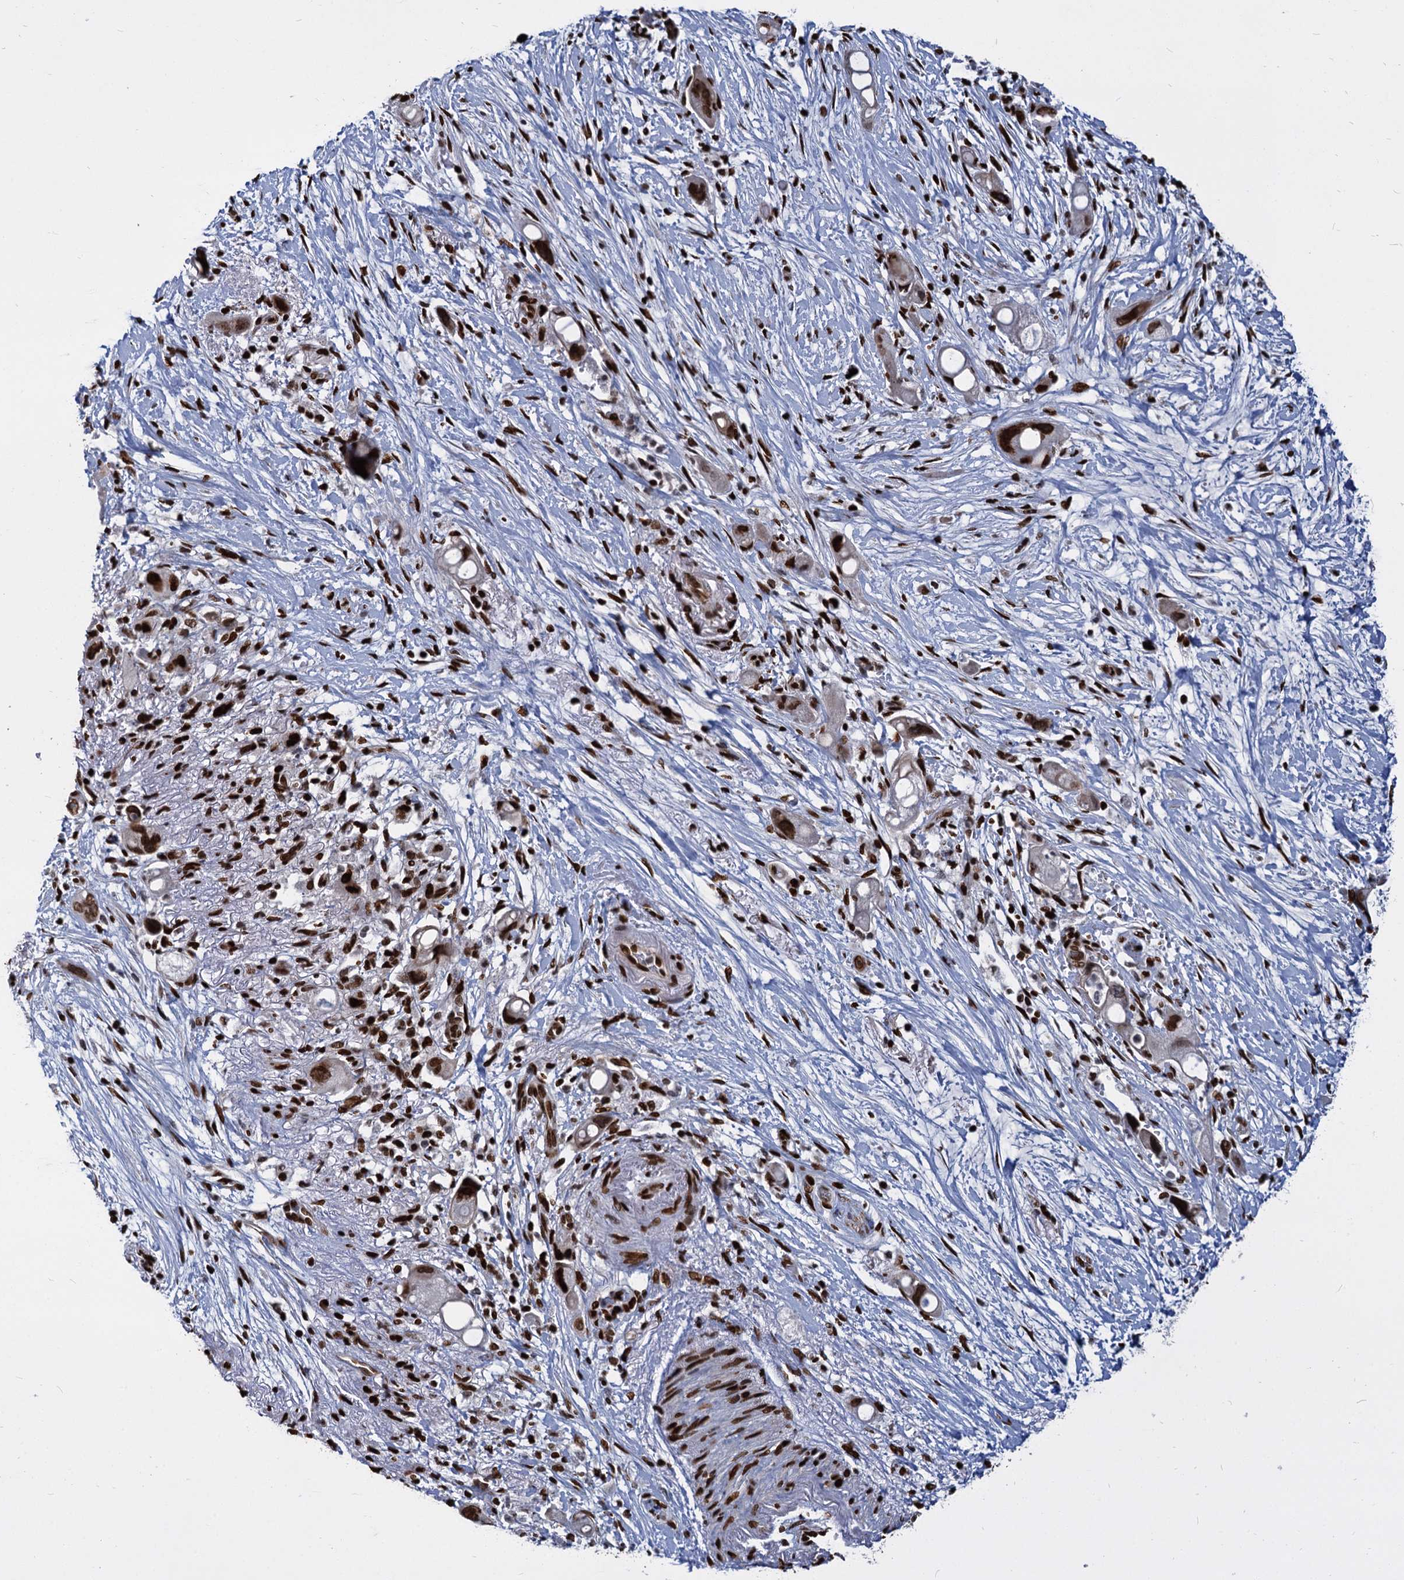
{"staining": {"intensity": "strong", "quantity": ">75%", "location": "nuclear"}, "tissue": "pancreatic cancer", "cell_type": "Tumor cells", "image_type": "cancer", "snomed": [{"axis": "morphology", "description": "Normal tissue, NOS"}, {"axis": "morphology", "description": "Adenocarcinoma, NOS"}, {"axis": "topography", "description": "Pancreas"}], "caption": "Adenocarcinoma (pancreatic) stained for a protein shows strong nuclear positivity in tumor cells.", "gene": "MECP2", "patient": {"sex": "female", "age": 68}}